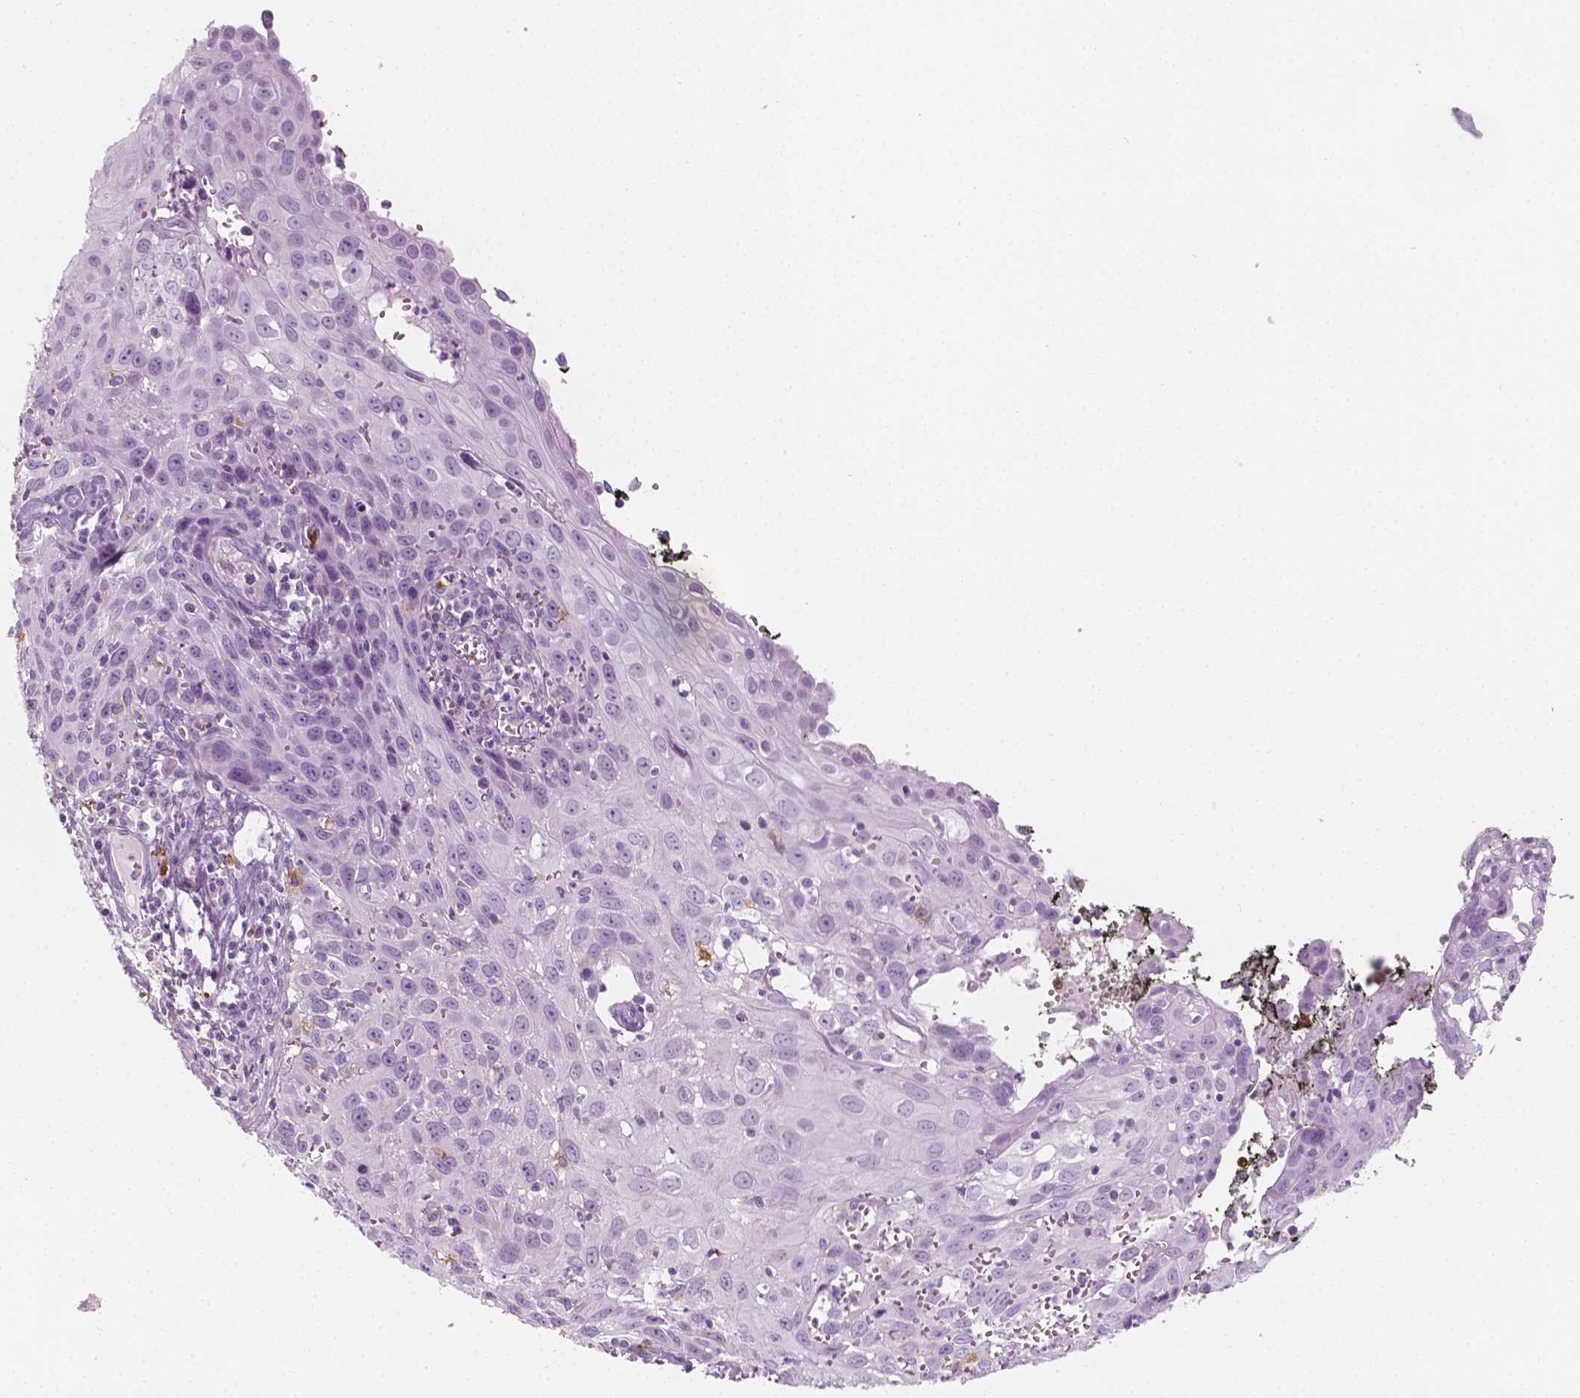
{"staining": {"intensity": "negative", "quantity": "none", "location": "none"}, "tissue": "cervical cancer", "cell_type": "Tumor cells", "image_type": "cancer", "snomed": [{"axis": "morphology", "description": "Squamous cell carcinoma, NOS"}, {"axis": "topography", "description": "Cervix"}], "caption": "An immunohistochemistry micrograph of squamous cell carcinoma (cervical) is shown. There is no staining in tumor cells of squamous cell carcinoma (cervical).", "gene": "CES1", "patient": {"sex": "female", "age": 38}}